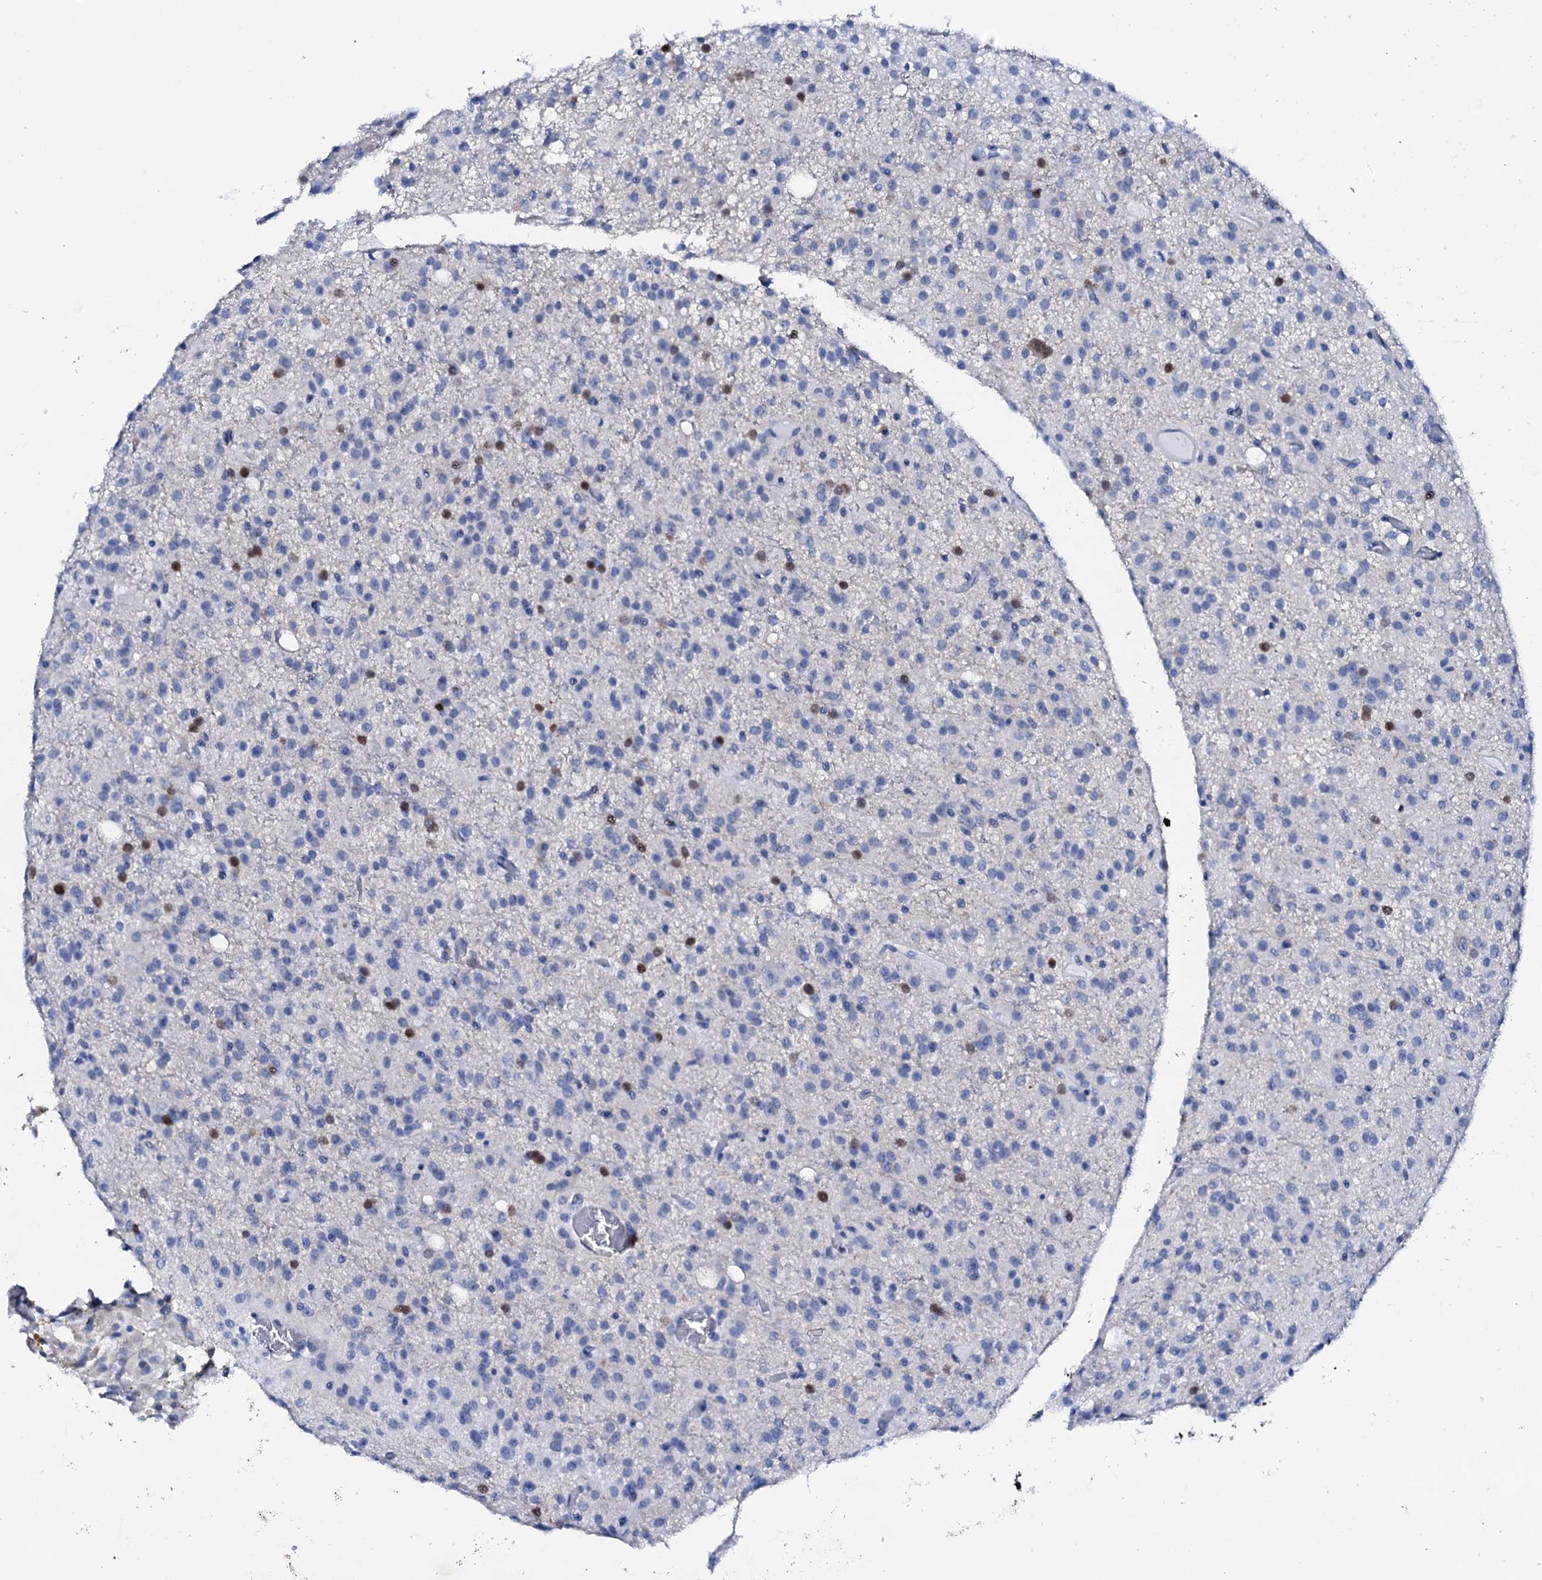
{"staining": {"intensity": "moderate", "quantity": "<25%", "location": "nuclear"}, "tissue": "glioma", "cell_type": "Tumor cells", "image_type": "cancer", "snomed": [{"axis": "morphology", "description": "Glioma, malignant, High grade"}, {"axis": "topography", "description": "Brain"}], "caption": "Glioma stained with a brown dye displays moderate nuclear positive staining in approximately <25% of tumor cells.", "gene": "NRIP2", "patient": {"sex": "female", "age": 59}}